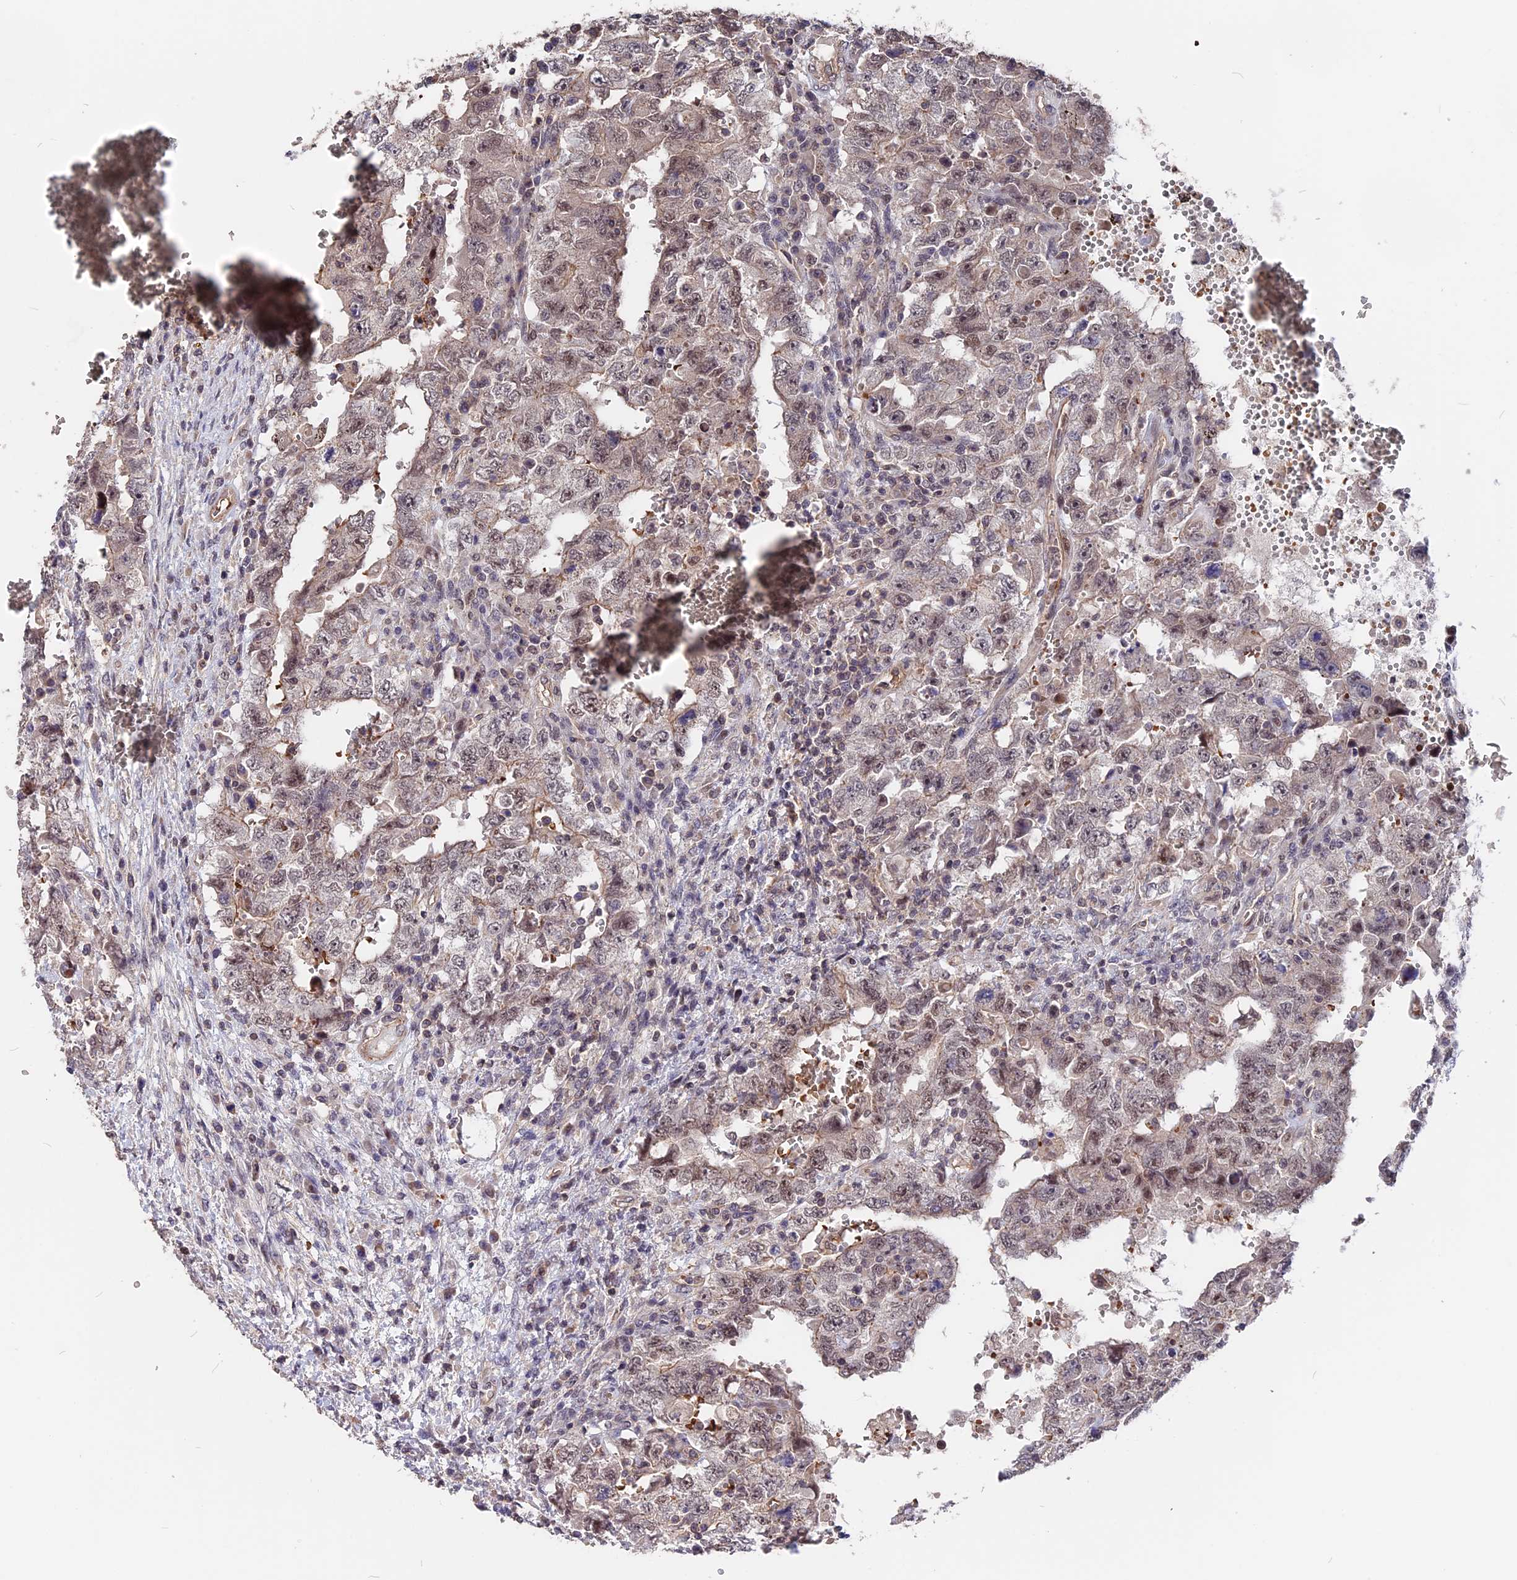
{"staining": {"intensity": "weak", "quantity": "<25%", "location": "cytoplasmic/membranous,nuclear"}, "tissue": "testis cancer", "cell_type": "Tumor cells", "image_type": "cancer", "snomed": [{"axis": "morphology", "description": "Carcinoma, Embryonal, NOS"}, {"axis": "topography", "description": "Testis"}], "caption": "Tumor cells are negative for protein expression in human testis embryonal carcinoma.", "gene": "ZC3H10", "patient": {"sex": "male", "age": 26}}